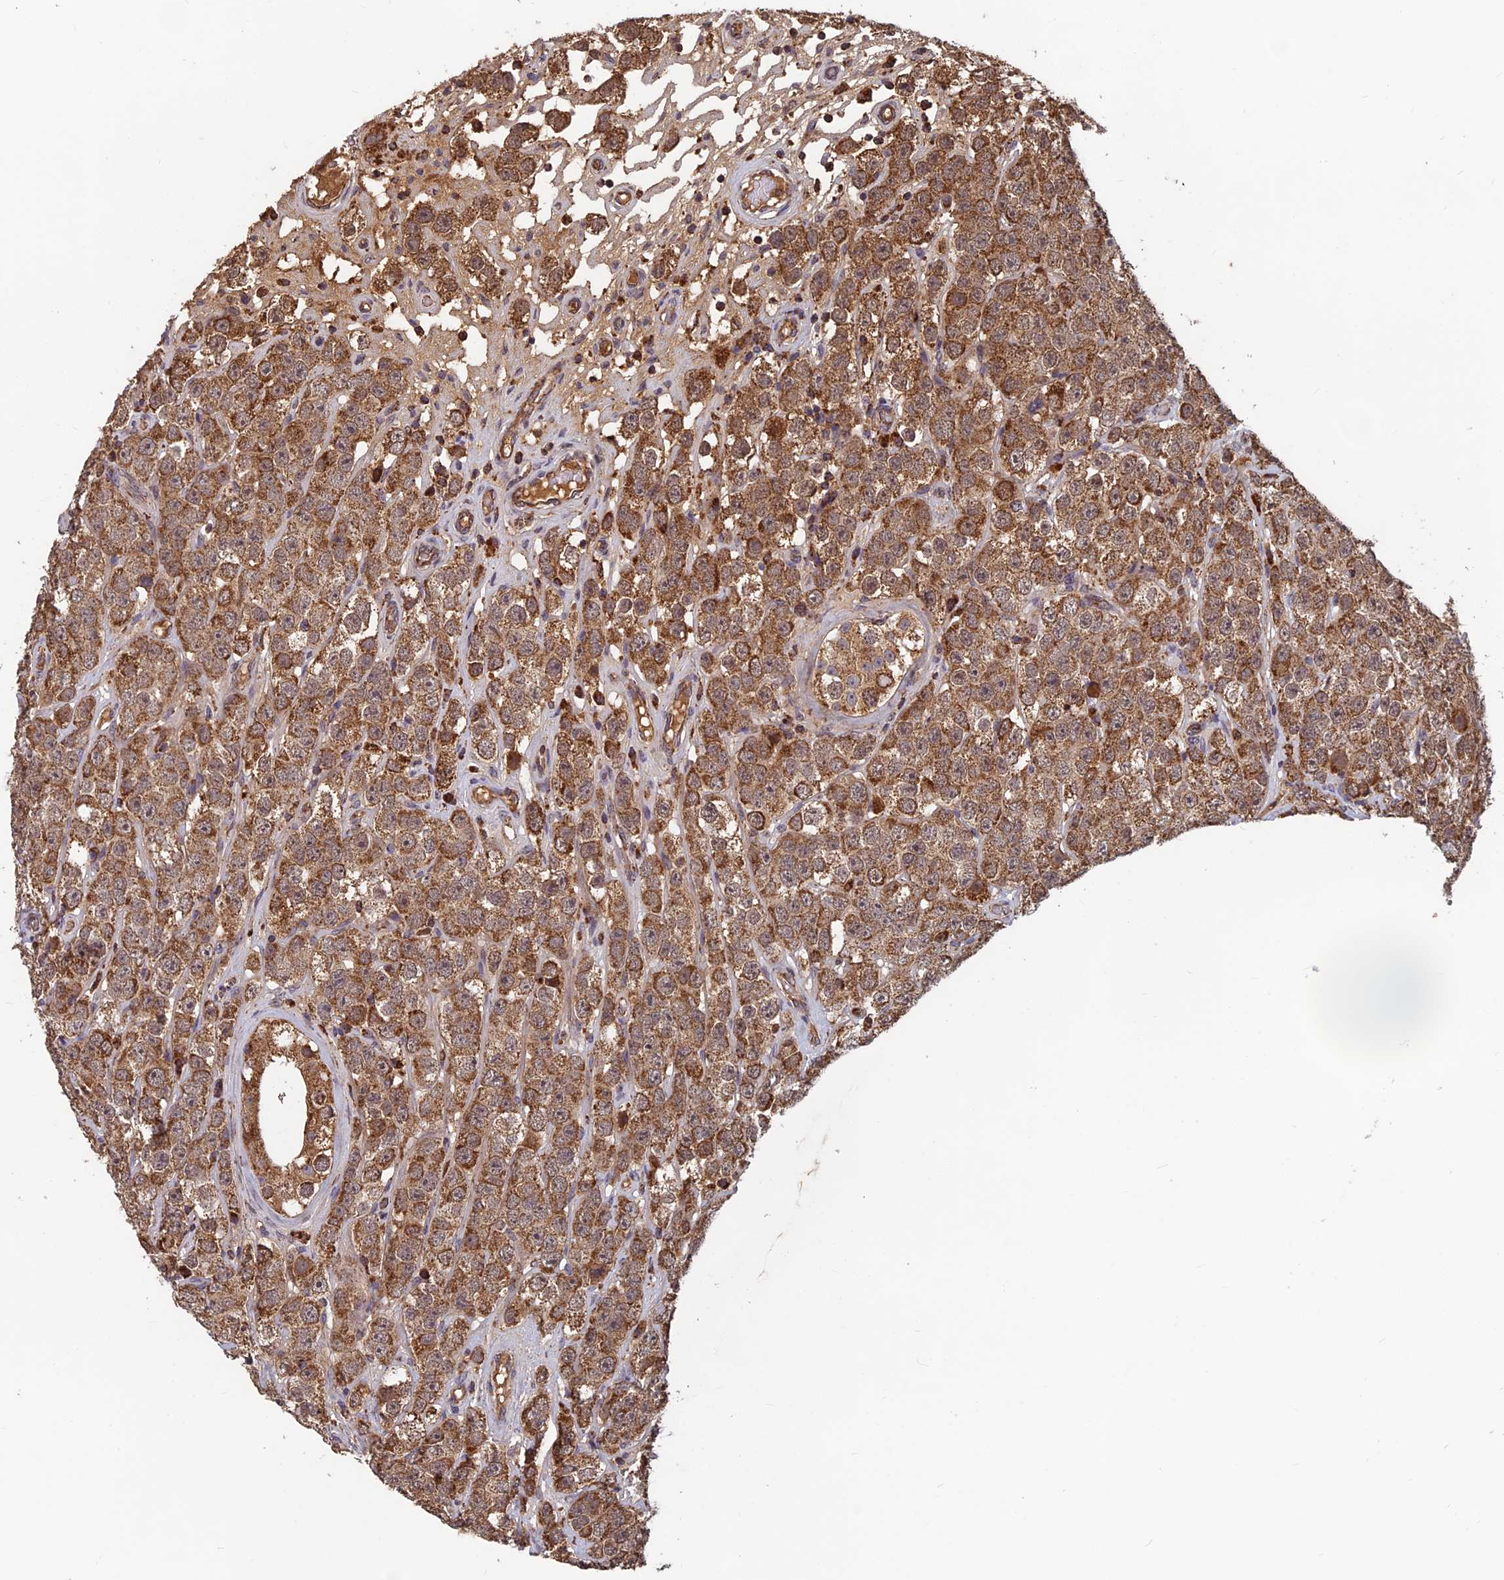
{"staining": {"intensity": "moderate", "quantity": ">75%", "location": "cytoplasmic/membranous"}, "tissue": "testis cancer", "cell_type": "Tumor cells", "image_type": "cancer", "snomed": [{"axis": "morphology", "description": "Seminoma, NOS"}, {"axis": "topography", "description": "Testis"}], "caption": "Brown immunohistochemical staining in testis cancer shows moderate cytoplasmic/membranous expression in about >75% of tumor cells. Nuclei are stained in blue.", "gene": "CCDC15", "patient": {"sex": "male", "age": 28}}